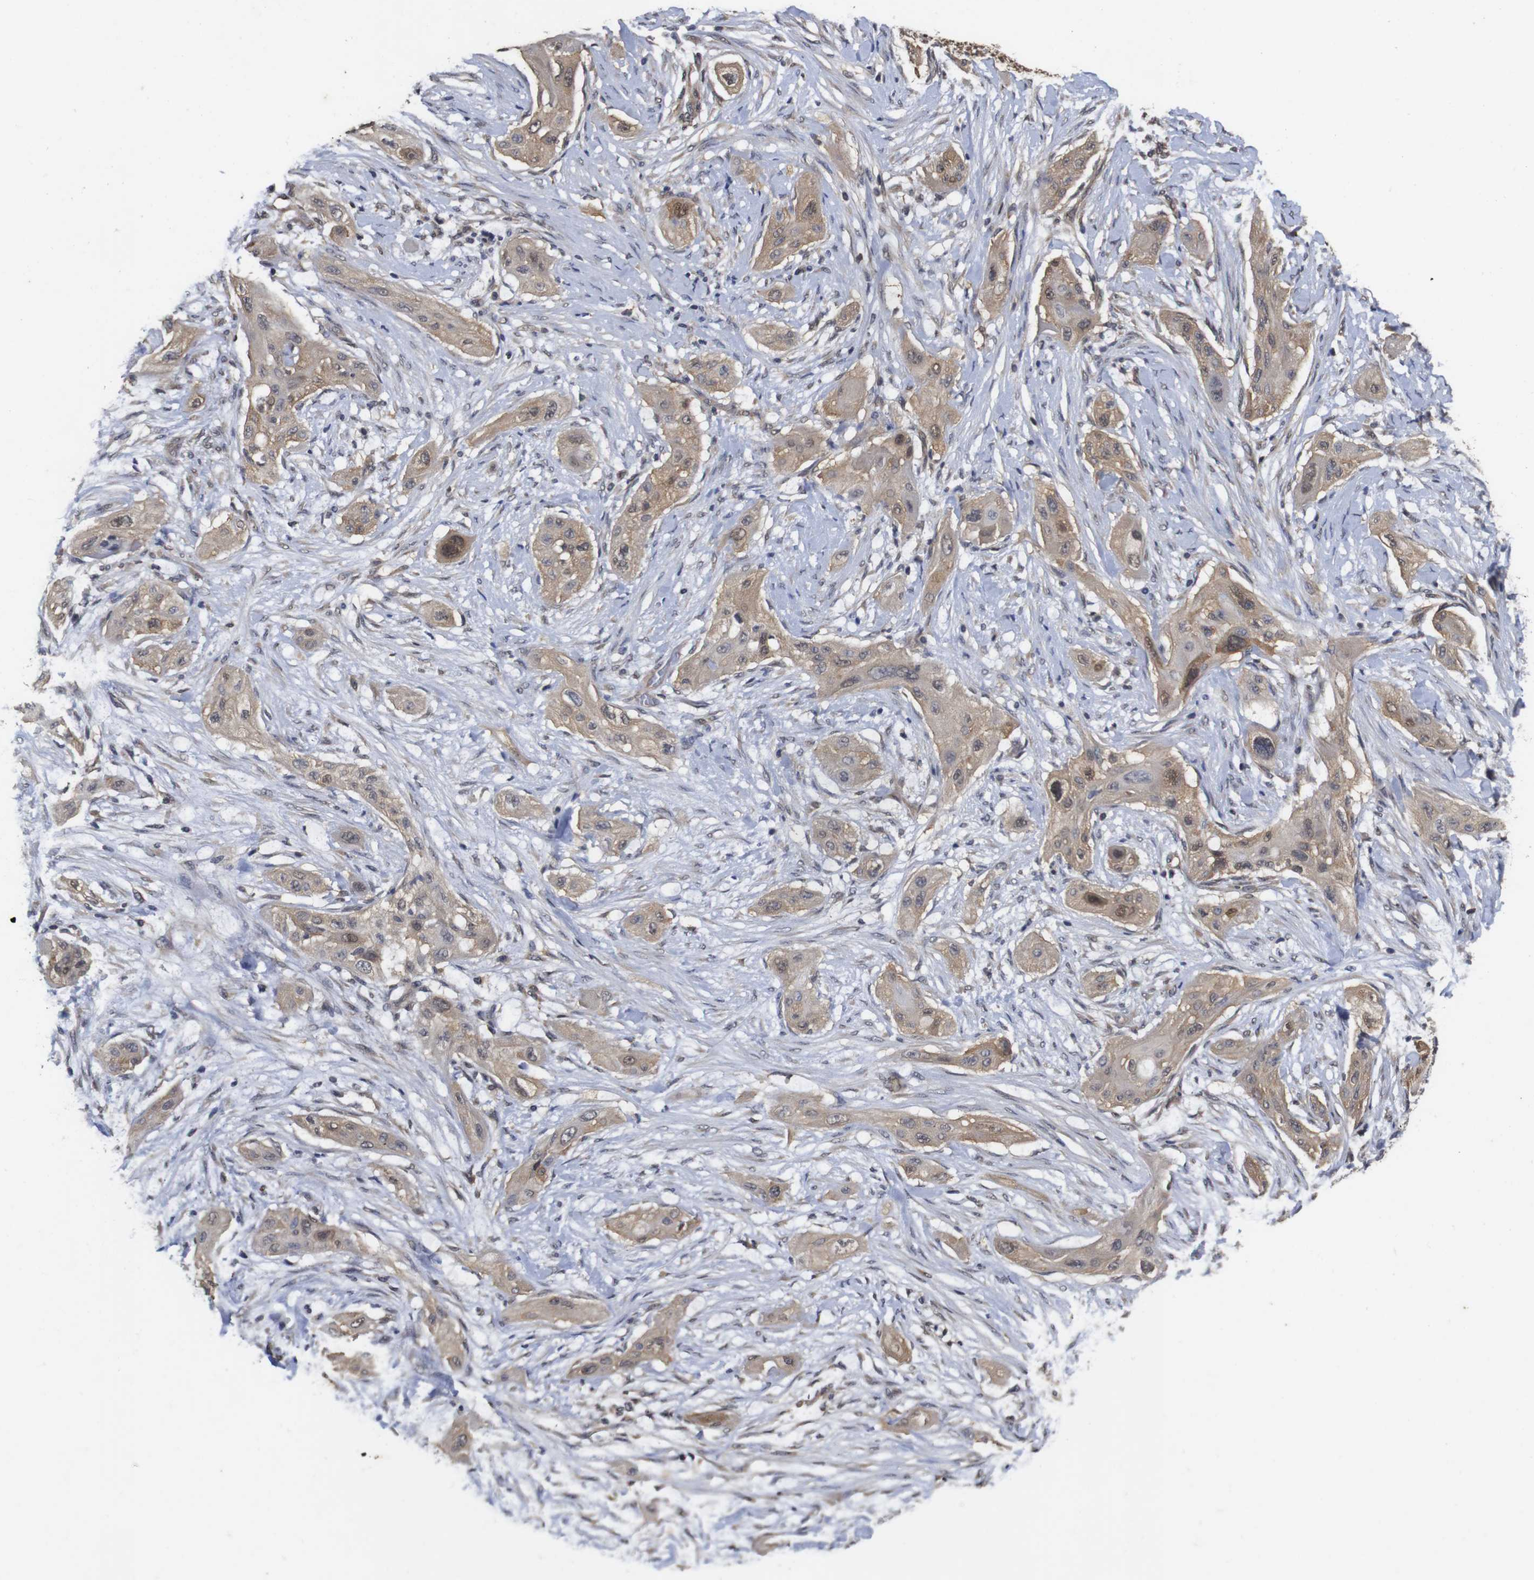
{"staining": {"intensity": "moderate", "quantity": ">75%", "location": "cytoplasmic/membranous,nuclear"}, "tissue": "lung cancer", "cell_type": "Tumor cells", "image_type": "cancer", "snomed": [{"axis": "morphology", "description": "Squamous cell carcinoma, NOS"}, {"axis": "topography", "description": "Lung"}], "caption": "Moderate cytoplasmic/membranous and nuclear staining is appreciated in approximately >75% of tumor cells in lung cancer (squamous cell carcinoma).", "gene": "SUMO3", "patient": {"sex": "female", "age": 47}}